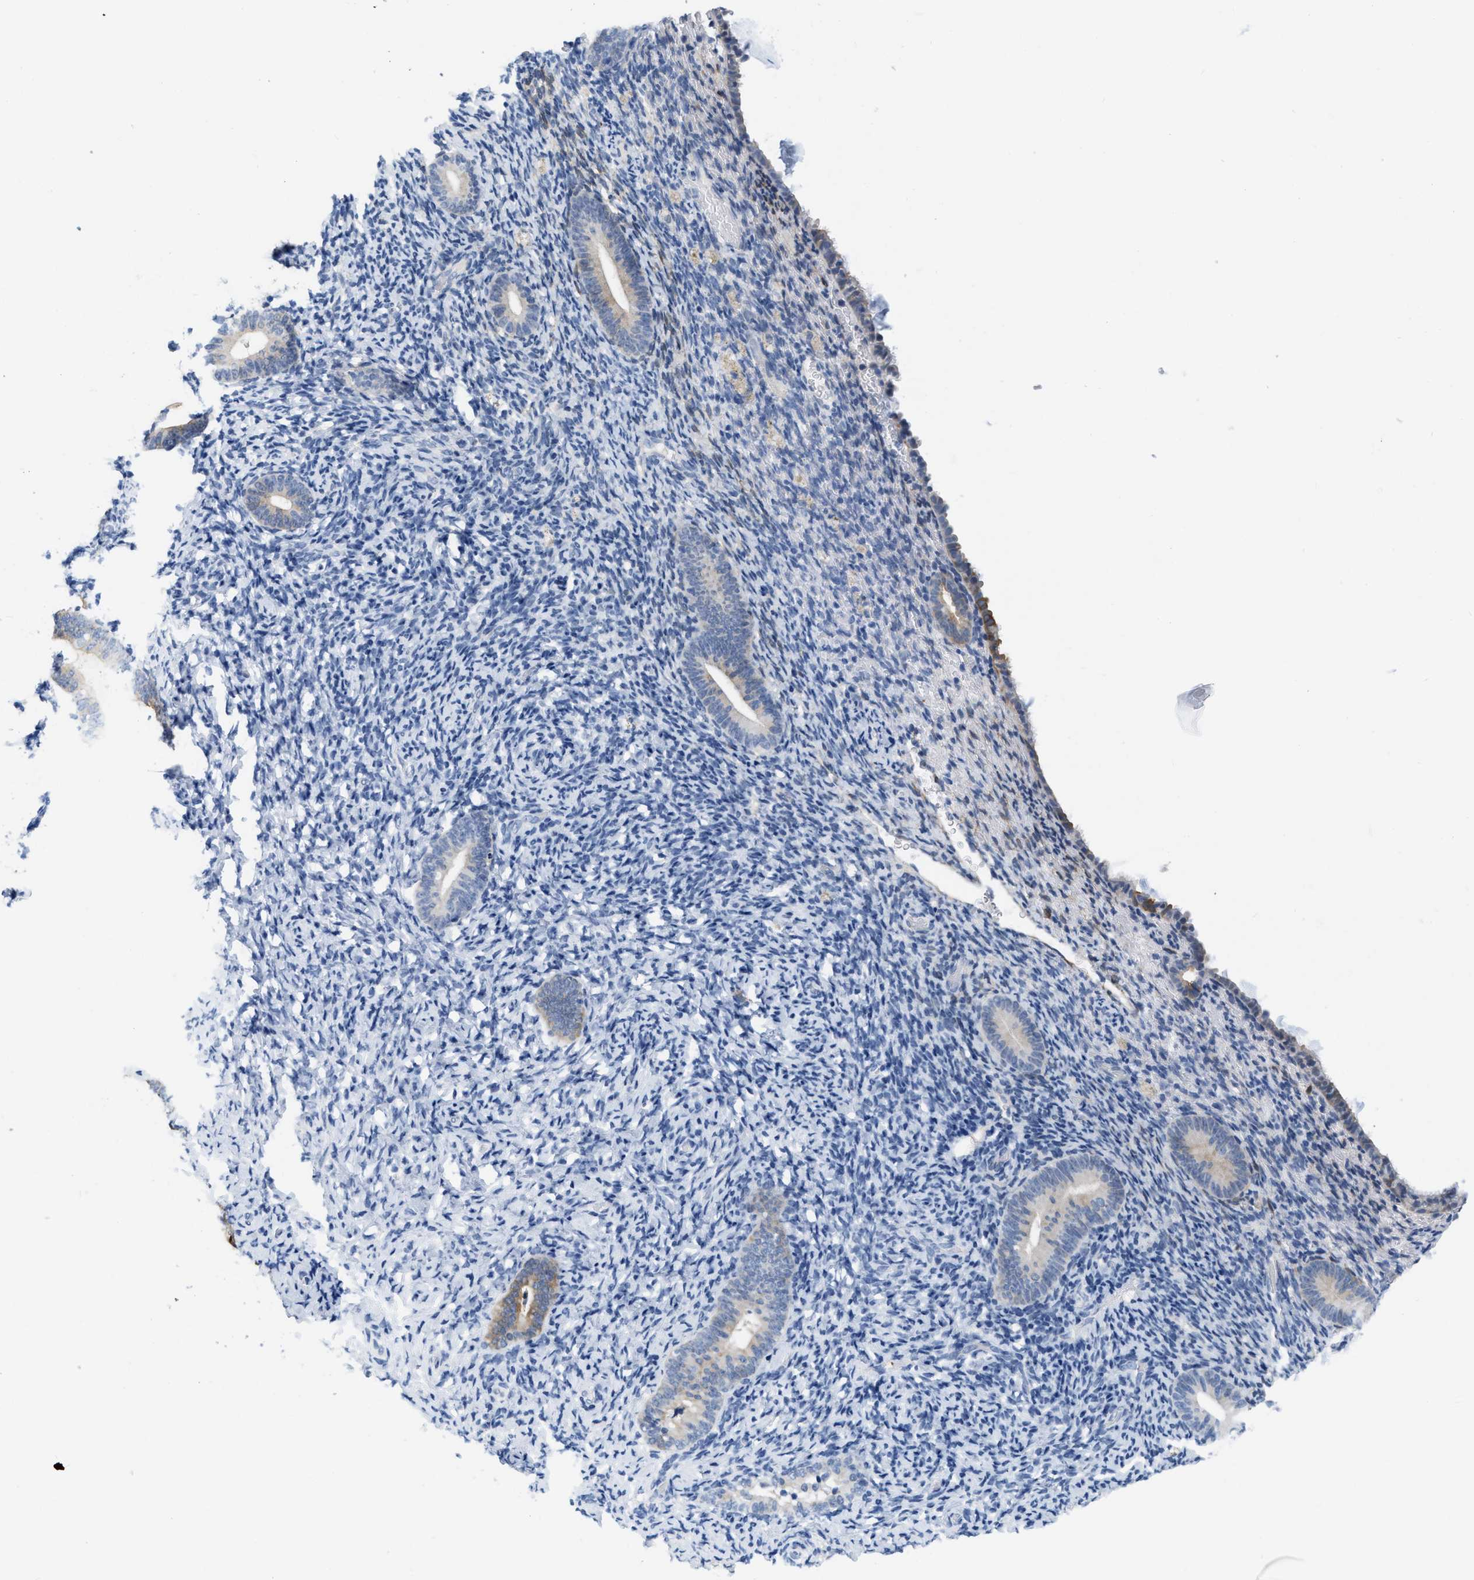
{"staining": {"intensity": "negative", "quantity": "none", "location": "none"}, "tissue": "endometrium", "cell_type": "Cells in endometrial stroma", "image_type": "normal", "snomed": [{"axis": "morphology", "description": "Normal tissue, NOS"}, {"axis": "topography", "description": "Endometrium"}], "caption": "IHC of normal endometrium reveals no expression in cells in endometrial stroma.", "gene": "CRYM", "patient": {"sex": "female", "age": 51}}